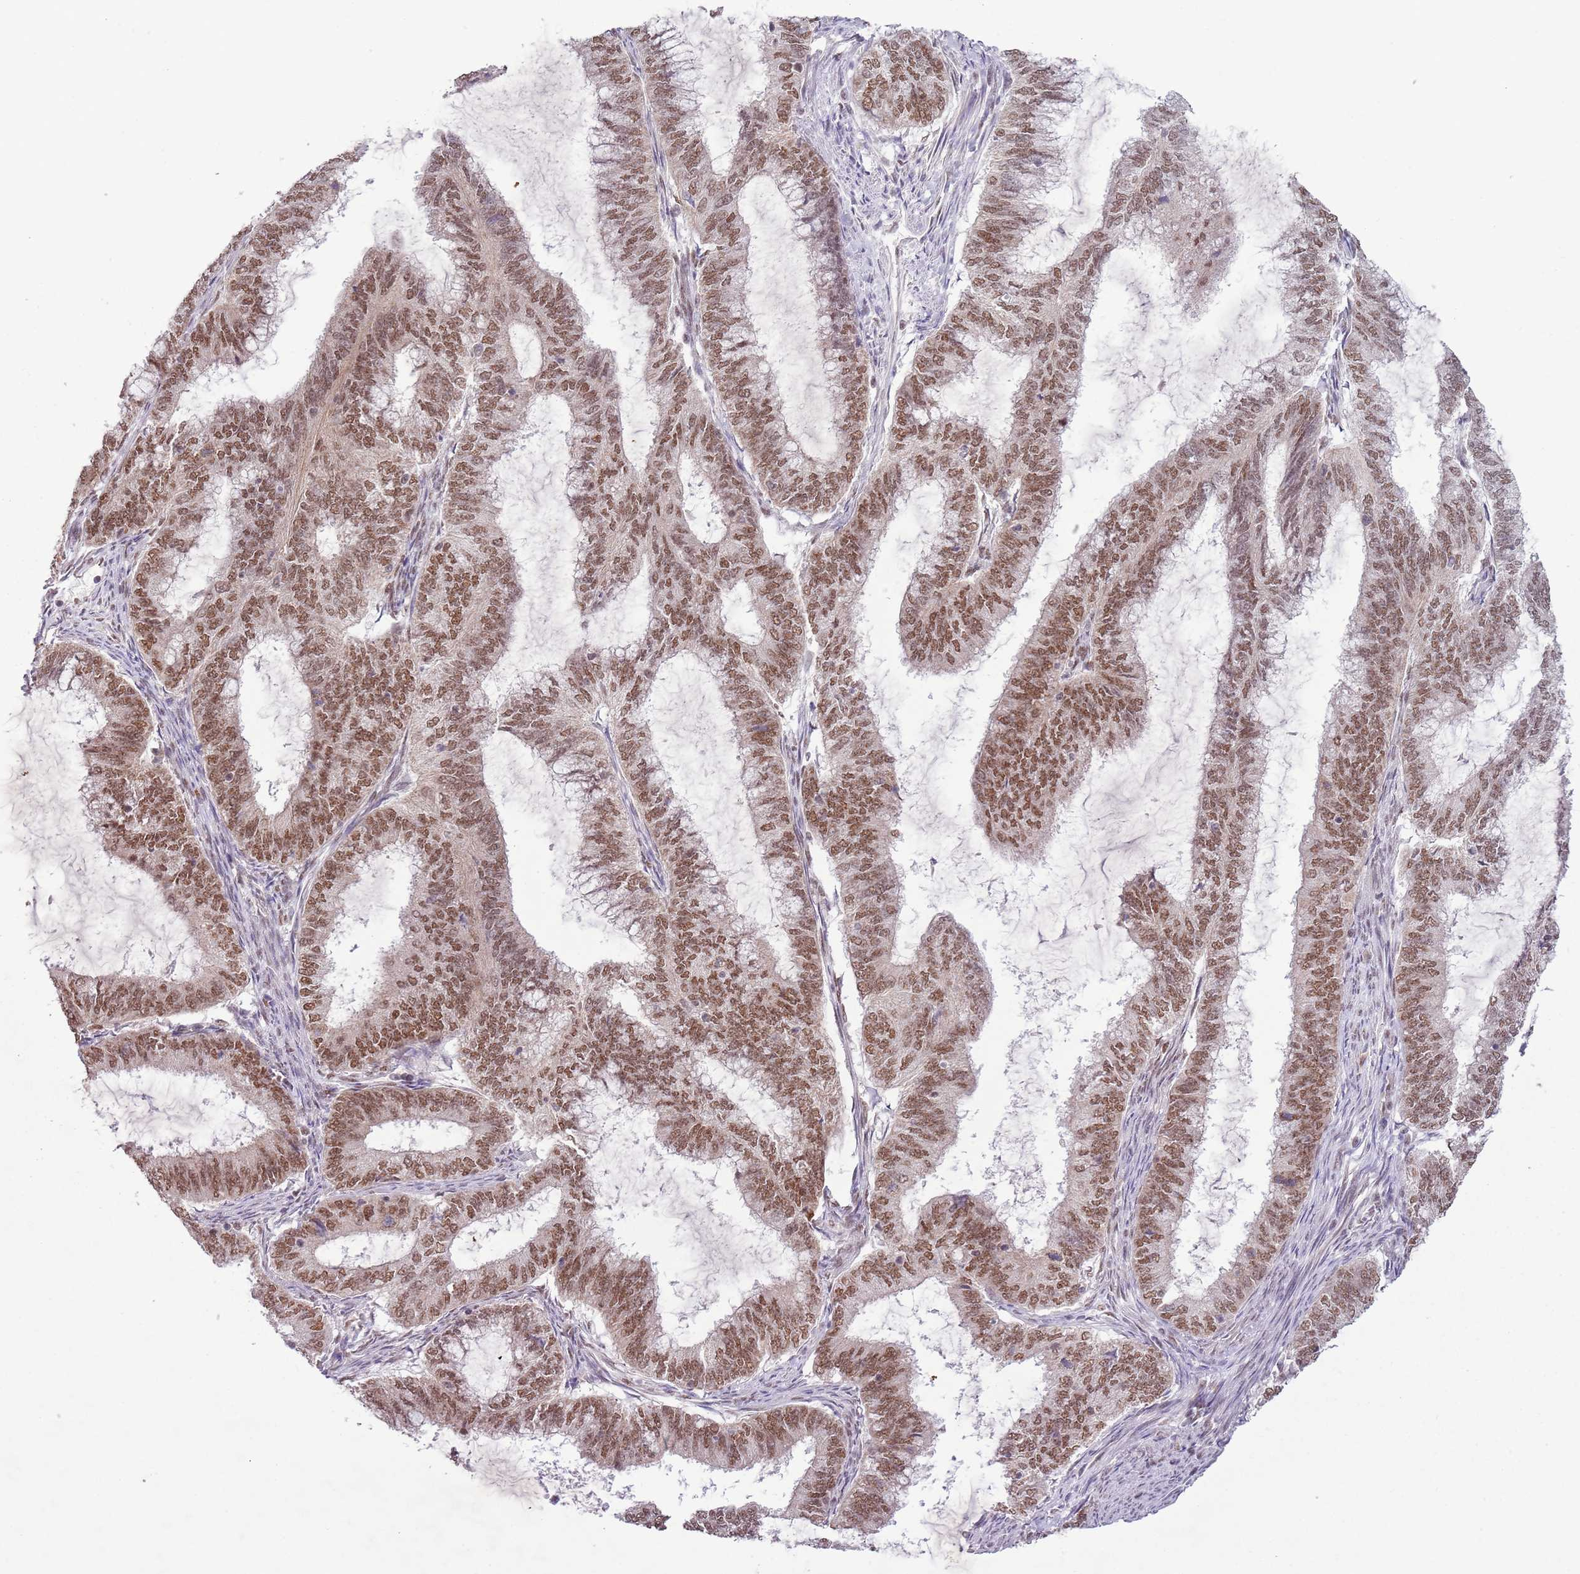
{"staining": {"intensity": "moderate", "quantity": ">75%", "location": "nuclear"}, "tissue": "endometrial cancer", "cell_type": "Tumor cells", "image_type": "cancer", "snomed": [{"axis": "morphology", "description": "Adenocarcinoma, NOS"}, {"axis": "topography", "description": "Endometrium"}], "caption": "Protein expression analysis of human endometrial cancer reveals moderate nuclear expression in approximately >75% of tumor cells.", "gene": "FAM120AOS", "patient": {"sex": "female", "age": 51}}